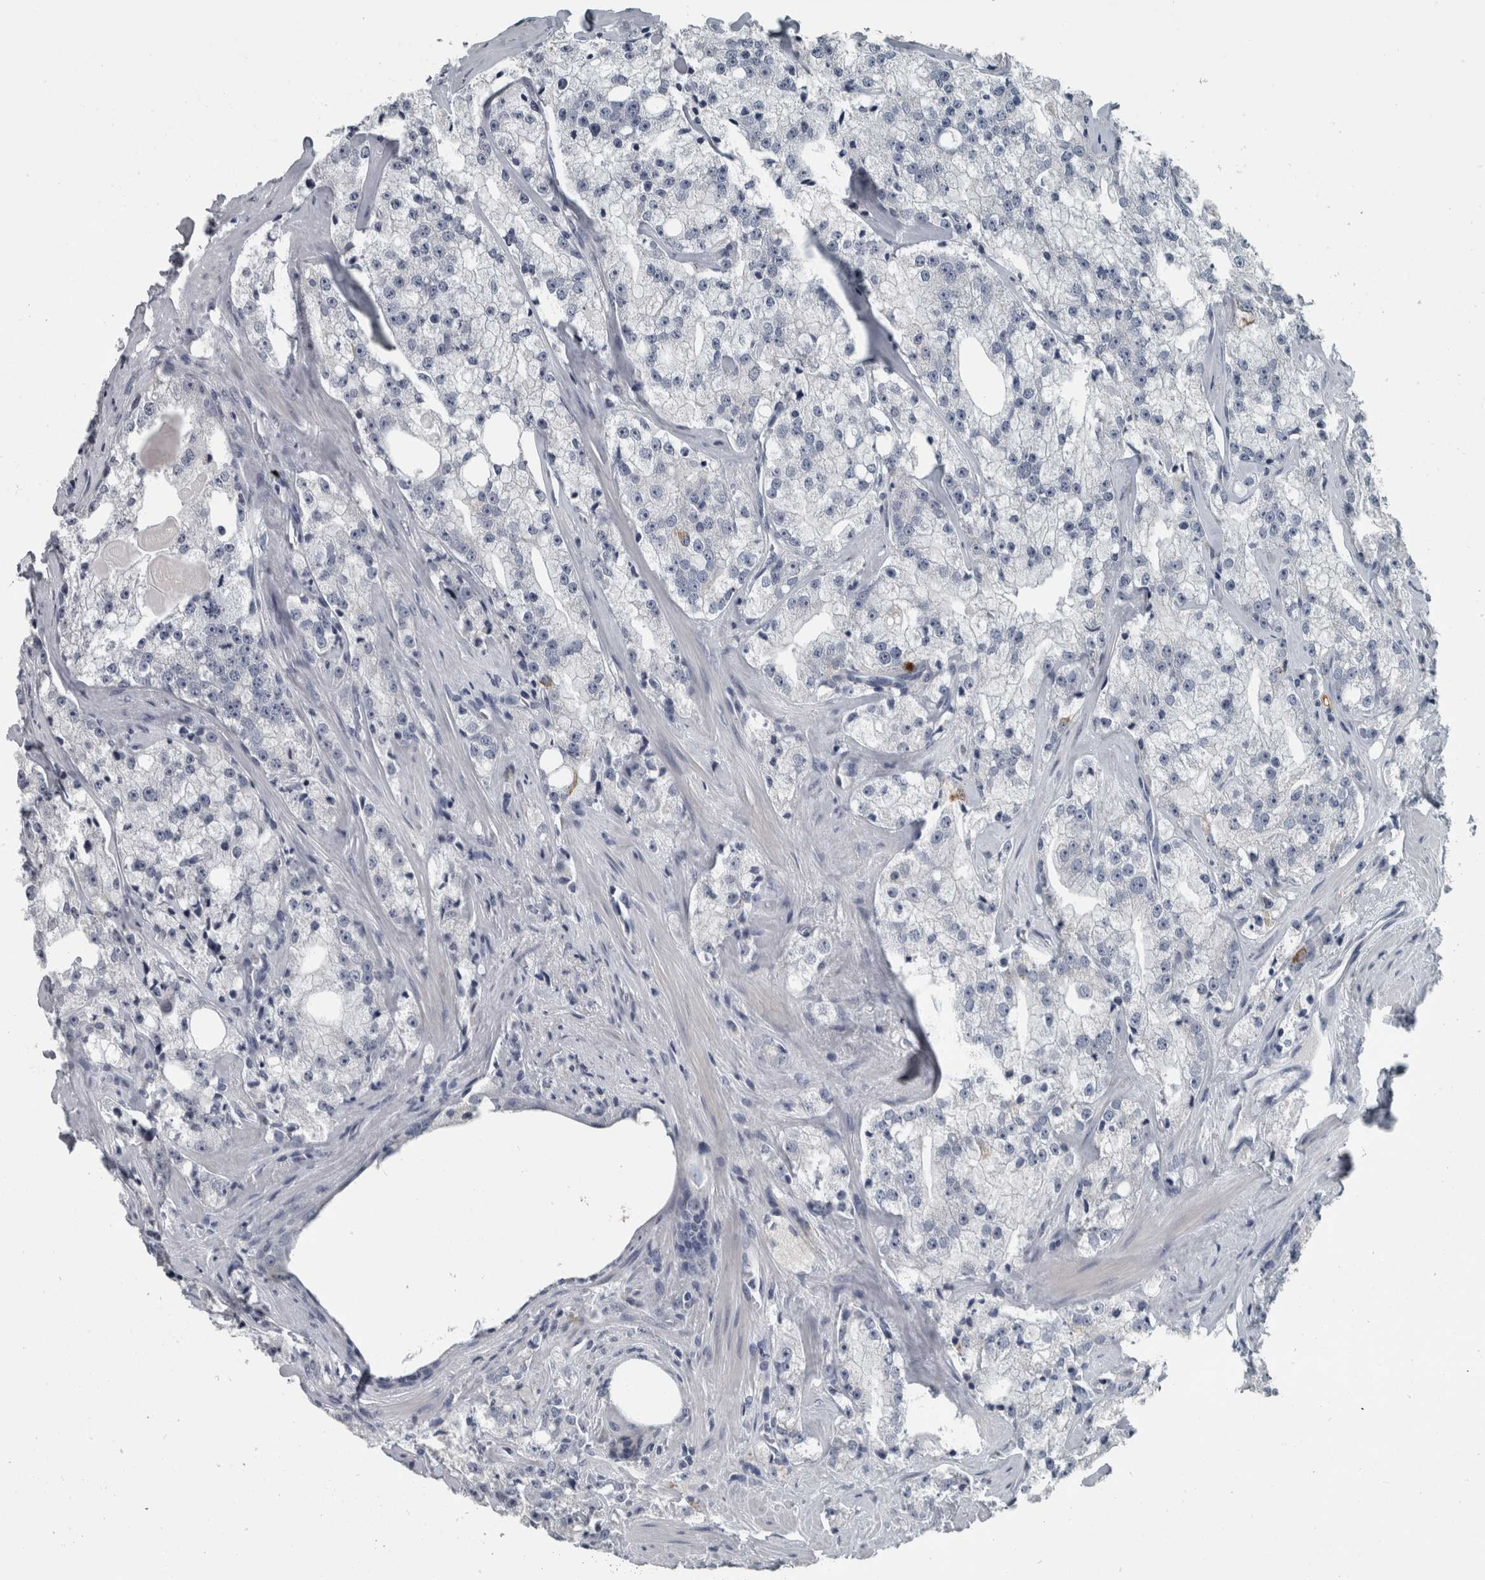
{"staining": {"intensity": "negative", "quantity": "none", "location": "none"}, "tissue": "prostate cancer", "cell_type": "Tumor cells", "image_type": "cancer", "snomed": [{"axis": "morphology", "description": "Adenocarcinoma, High grade"}, {"axis": "topography", "description": "Prostate"}], "caption": "Photomicrograph shows no protein expression in tumor cells of prostate adenocarcinoma (high-grade) tissue.", "gene": "KRT20", "patient": {"sex": "male", "age": 64}}